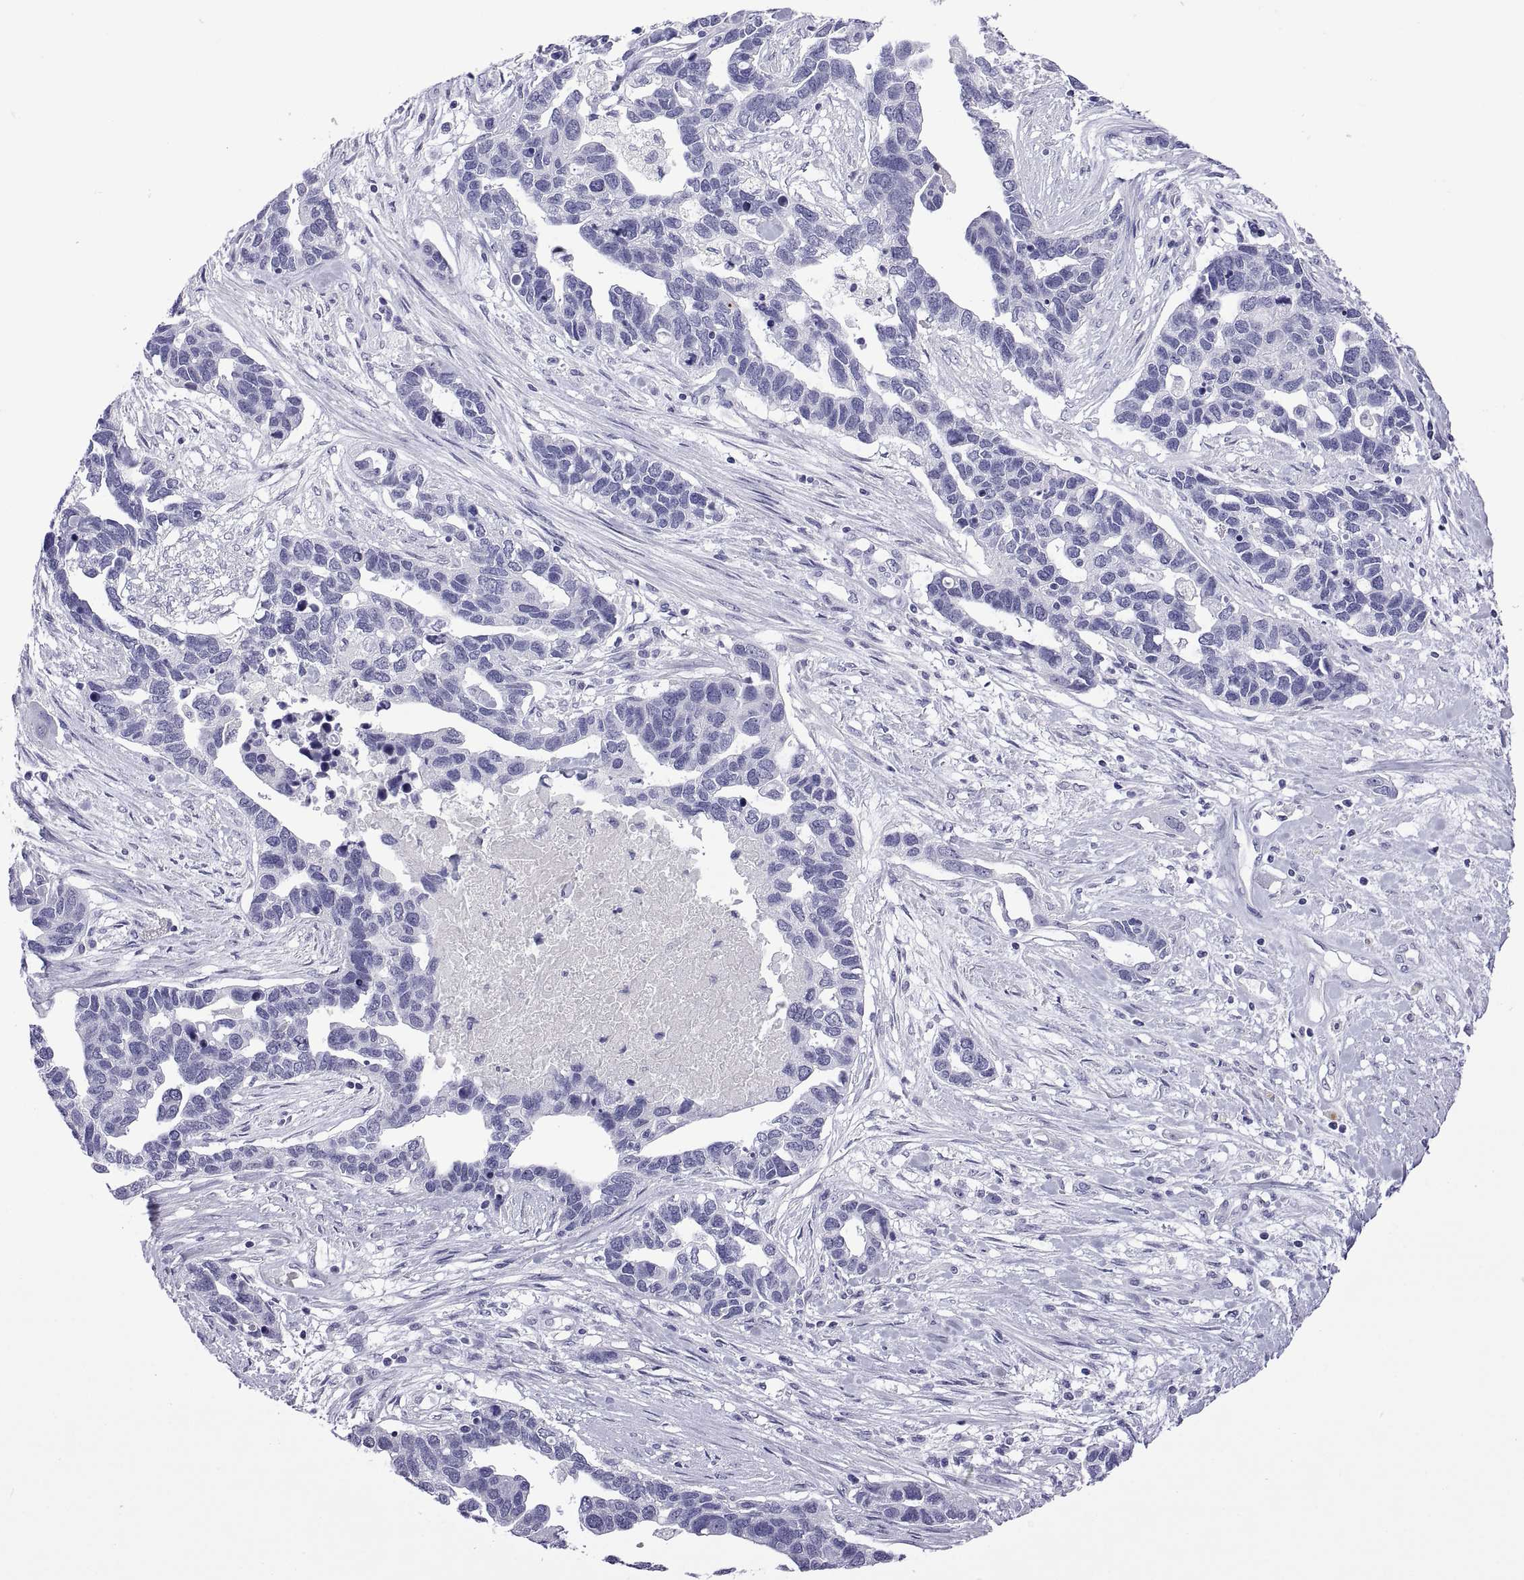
{"staining": {"intensity": "negative", "quantity": "none", "location": "none"}, "tissue": "ovarian cancer", "cell_type": "Tumor cells", "image_type": "cancer", "snomed": [{"axis": "morphology", "description": "Cystadenocarcinoma, serous, NOS"}, {"axis": "topography", "description": "Ovary"}], "caption": "The micrograph reveals no significant positivity in tumor cells of ovarian cancer.", "gene": "VSX2", "patient": {"sex": "female", "age": 54}}